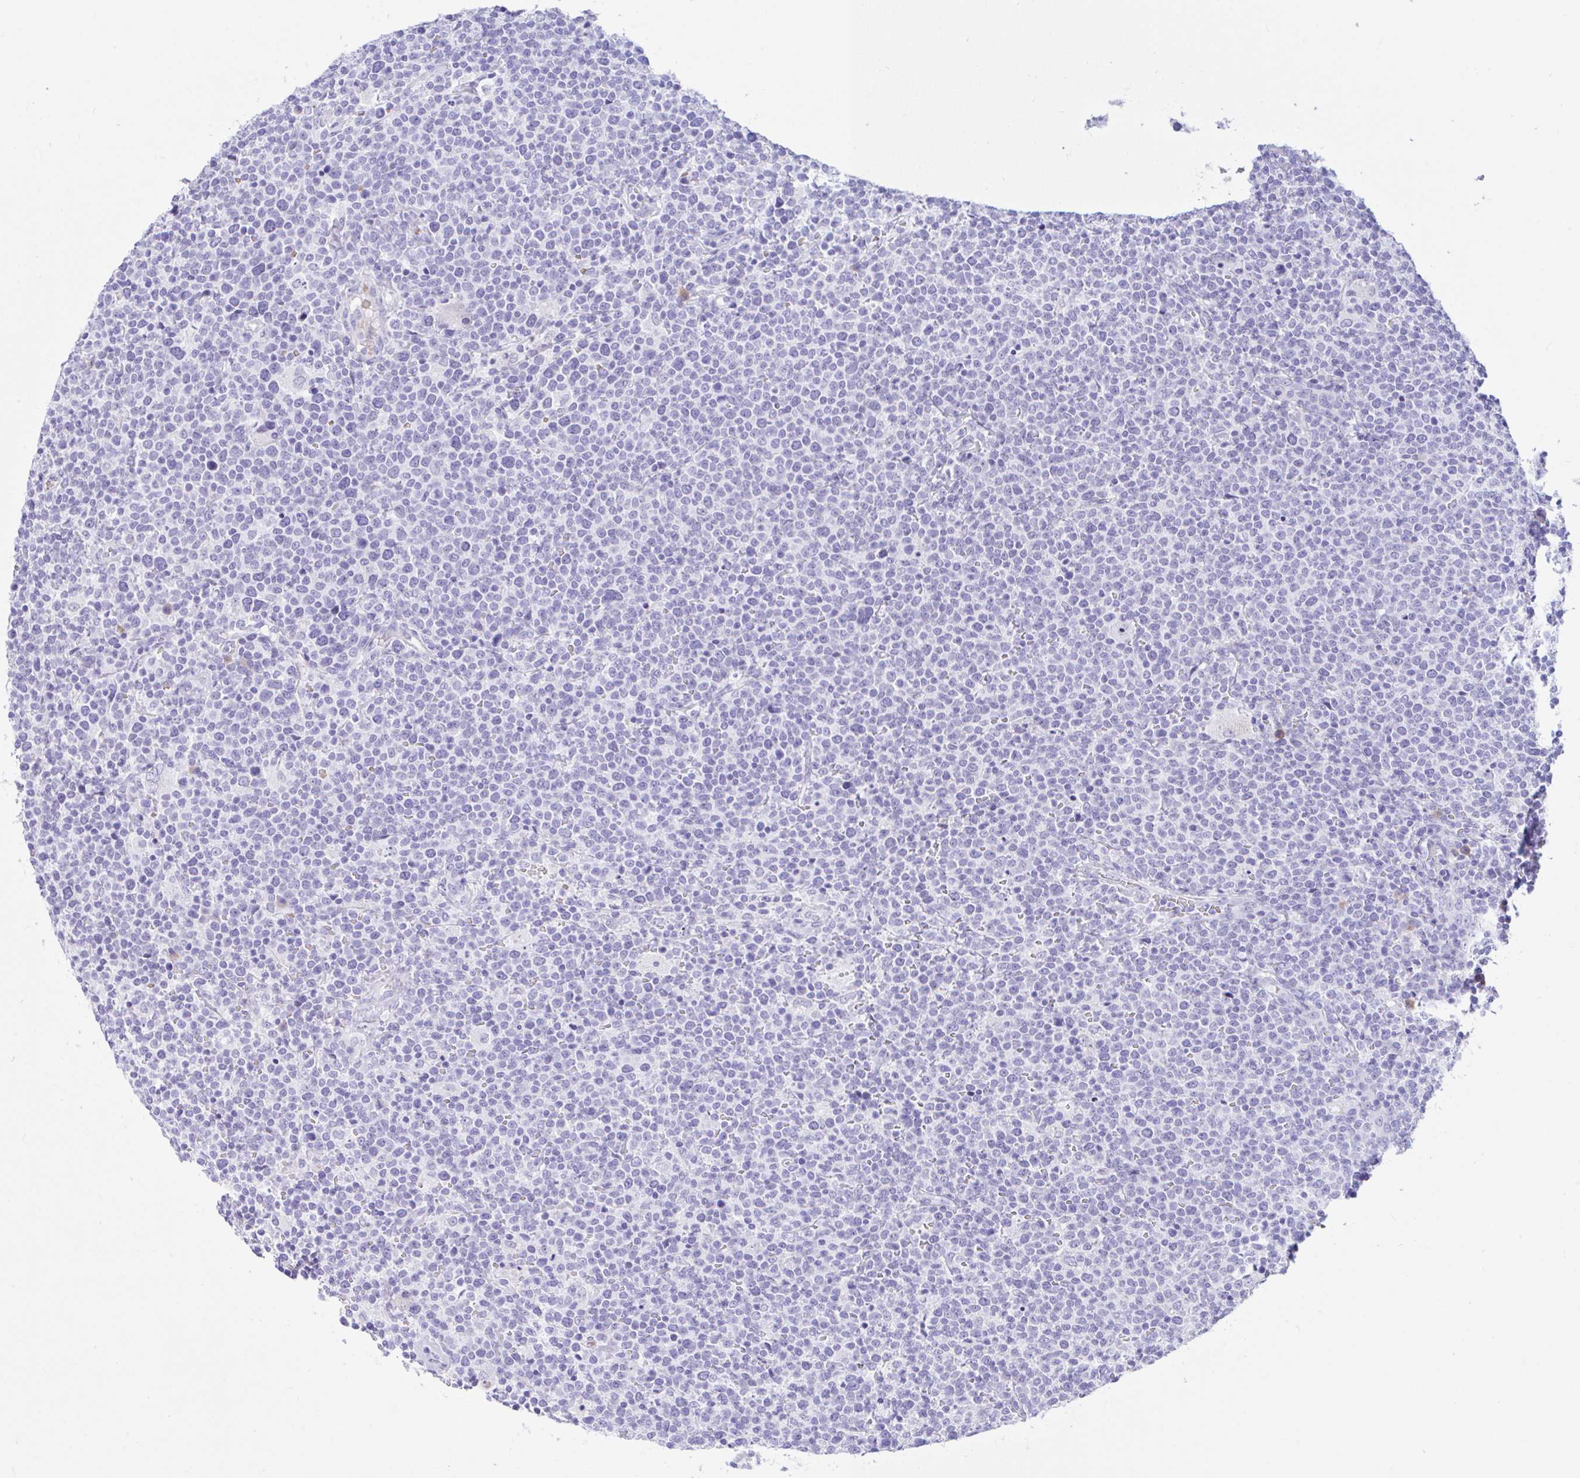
{"staining": {"intensity": "negative", "quantity": "none", "location": "none"}, "tissue": "lymphoma", "cell_type": "Tumor cells", "image_type": "cancer", "snomed": [{"axis": "morphology", "description": "Malignant lymphoma, non-Hodgkin's type, High grade"}, {"axis": "topography", "description": "Lymph node"}], "caption": "A photomicrograph of human high-grade malignant lymphoma, non-Hodgkin's type is negative for staining in tumor cells. Nuclei are stained in blue.", "gene": "SEL1L2", "patient": {"sex": "male", "age": 61}}